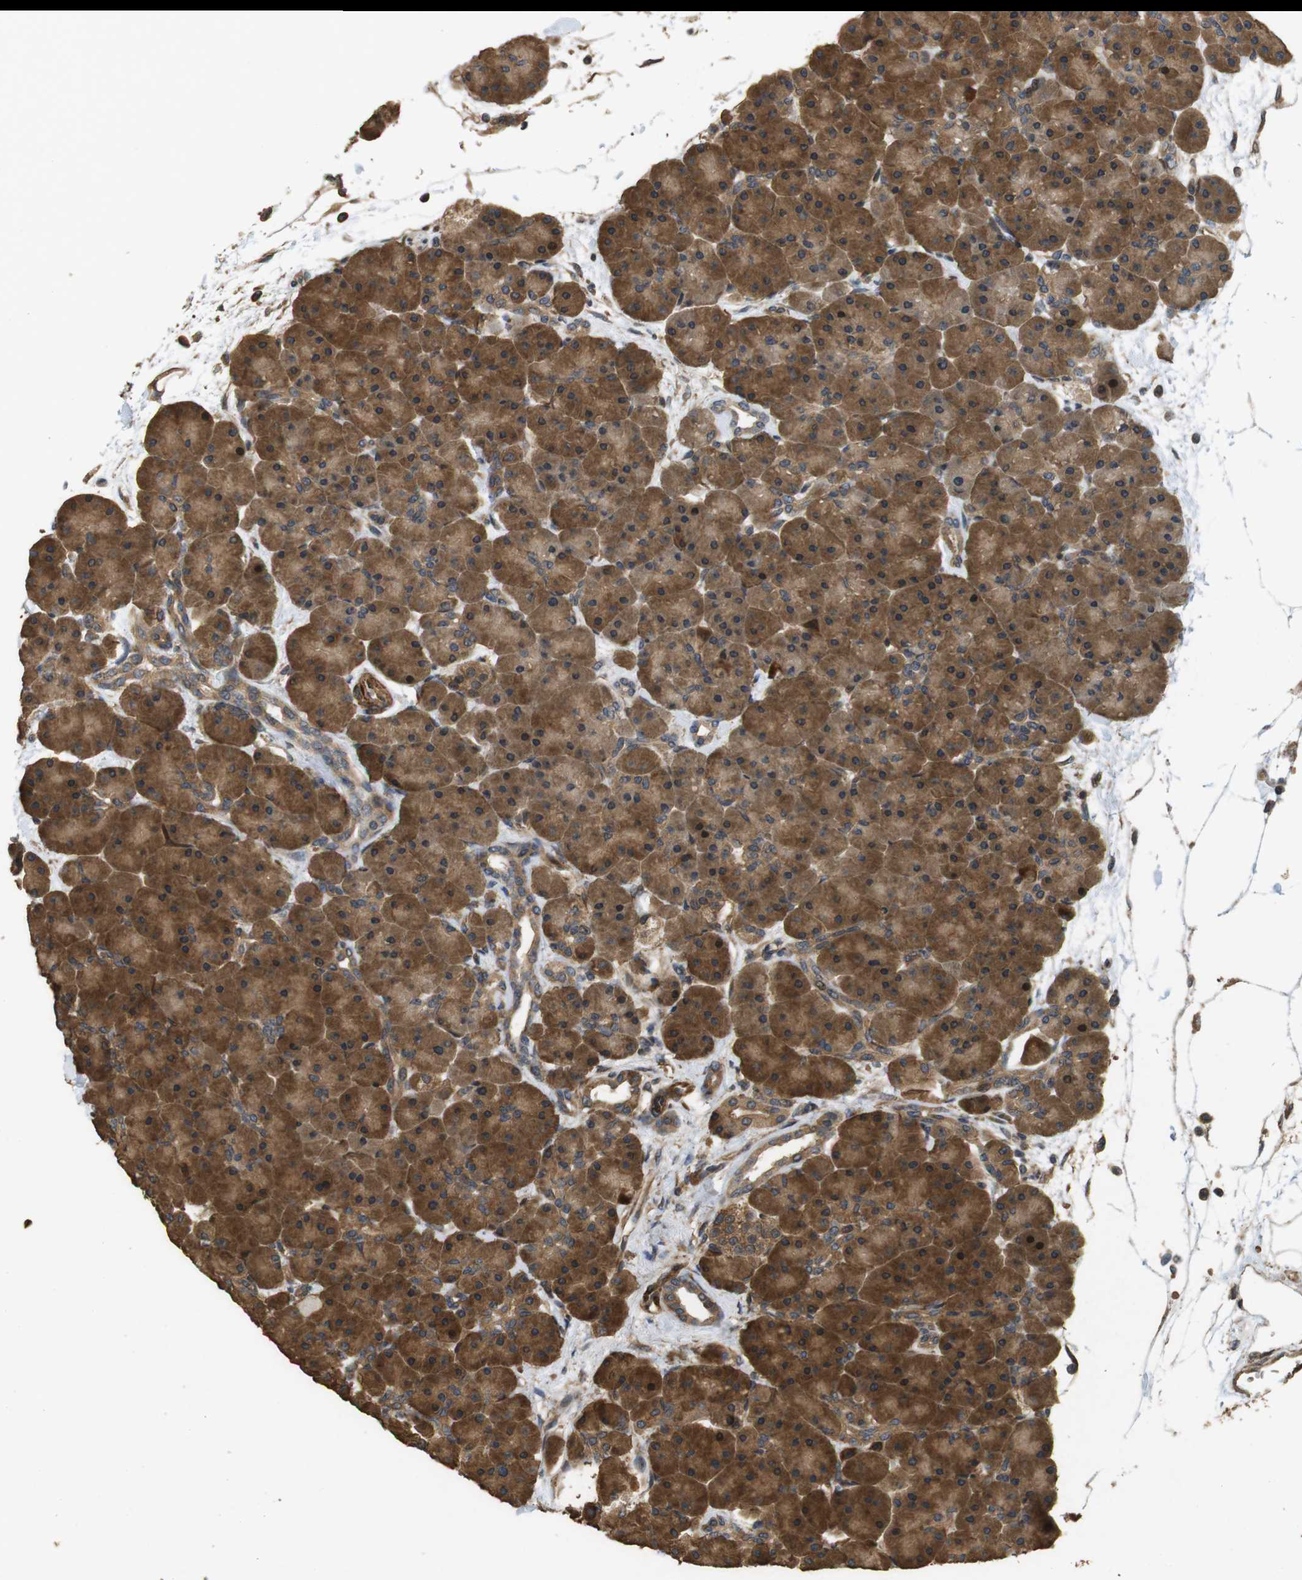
{"staining": {"intensity": "strong", "quantity": ">75%", "location": "cytoplasmic/membranous"}, "tissue": "pancreas", "cell_type": "Exocrine glandular cells", "image_type": "normal", "snomed": [{"axis": "morphology", "description": "Normal tissue, NOS"}, {"axis": "topography", "description": "Pancreas"}], "caption": "Immunohistochemistry (IHC) histopathology image of normal human pancreas stained for a protein (brown), which shows high levels of strong cytoplasmic/membranous positivity in approximately >75% of exocrine glandular cells.", "gene": "BNIP3", "patient": {"sex": "male", "age": 66}}